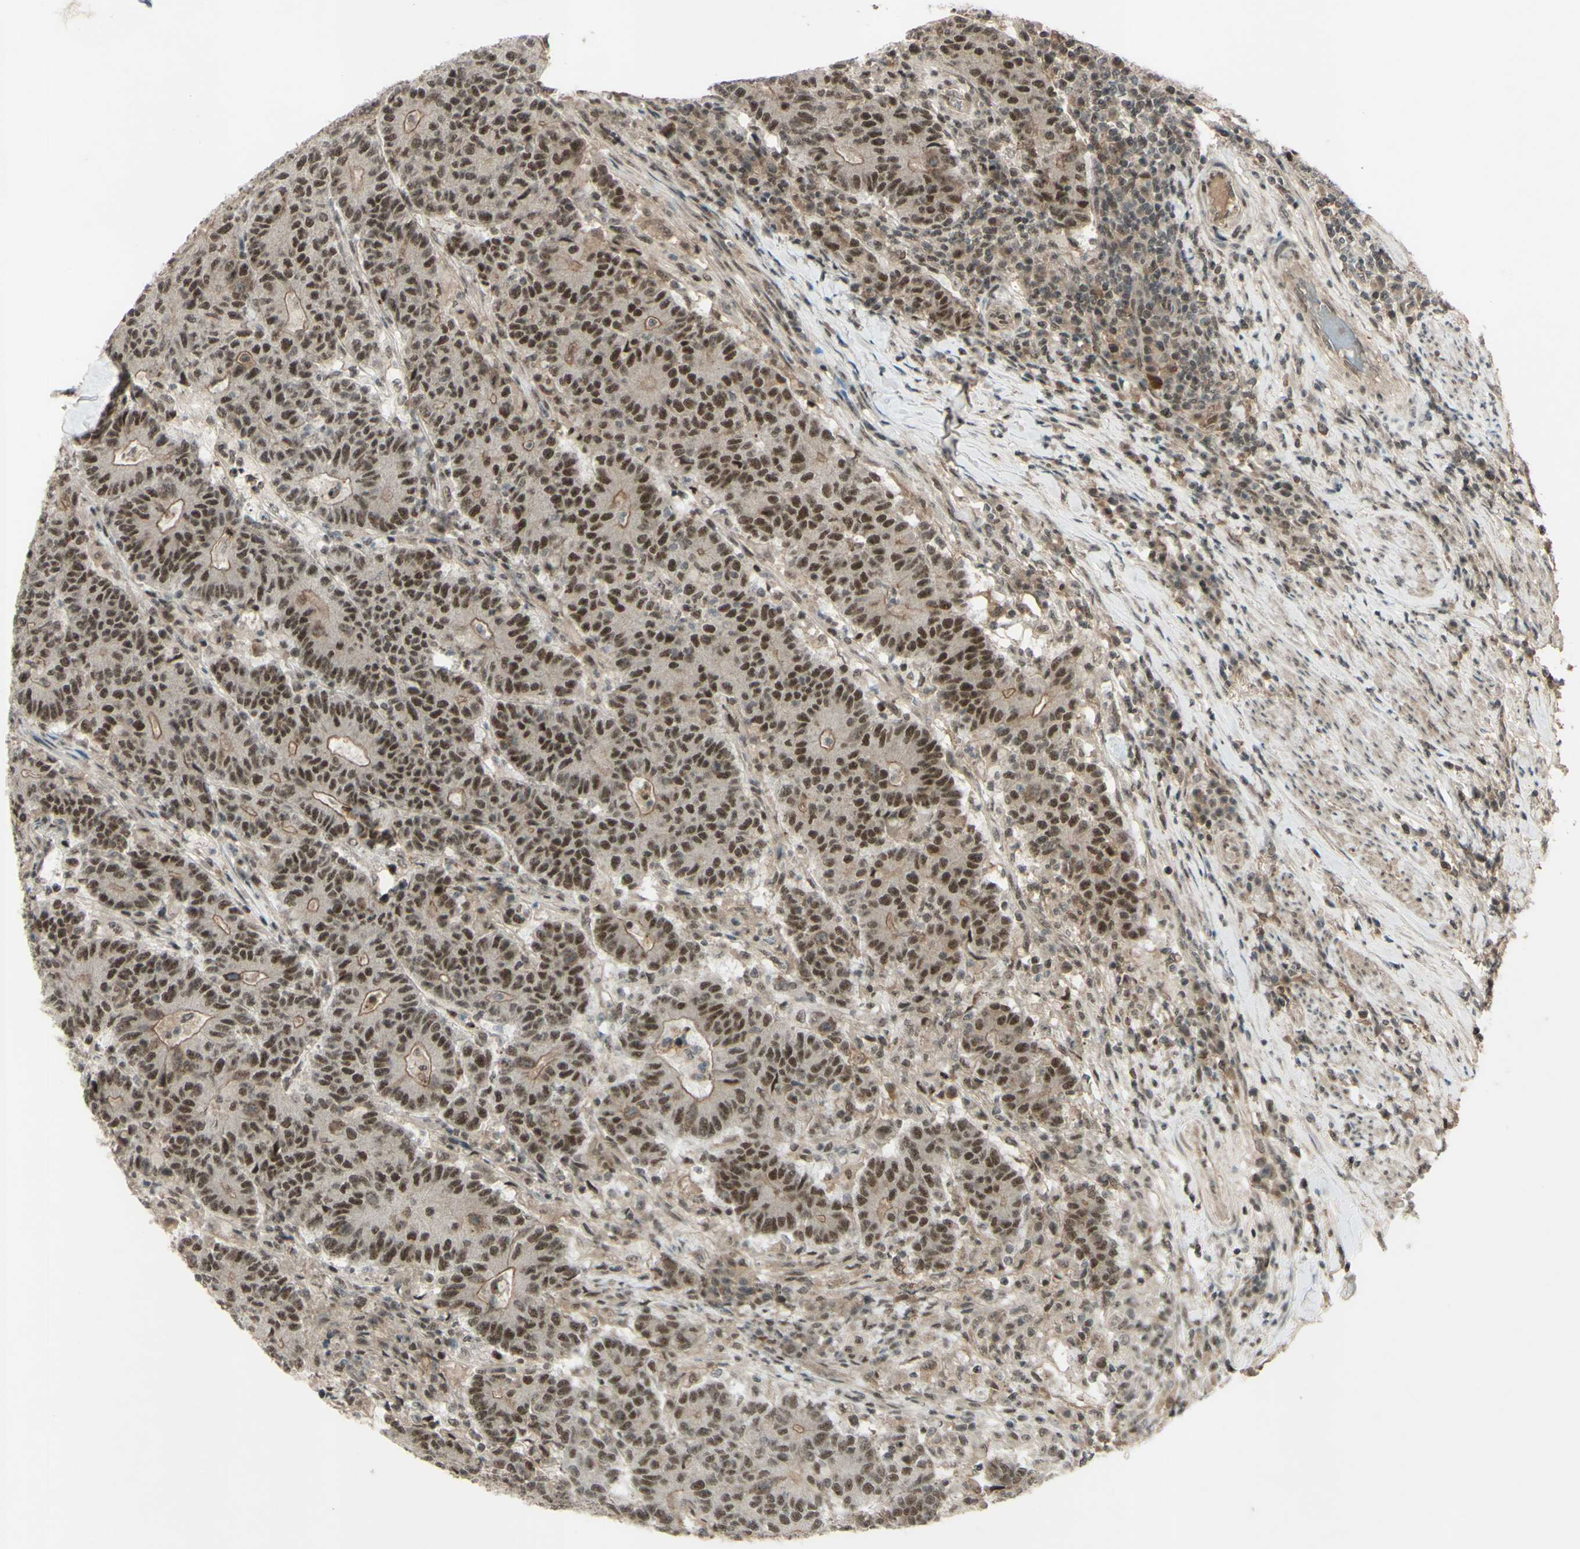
{"staining": {"intensity": "moderate", "quantity": ">75%", "location": "cytoplasmic/membranous,nuclear"}, "tissue": "colorectal cancer", "cell_type": "Tumor cells", "image_type": "cancer", "snomed": [{"axis": "morphology", "description": "Normal tissue, NOS"}, {"axis": "morphology", "description": "Adenocarcinoma, NOS"}, {"axis": "topography", "description": "Colon"}], "caption": "A high-resolution micrograph shows immunohistochemistry (IHC) staining of colorectal cancer, which demonstrates moderate cytoplasmic/membranous and nuclear expression in approximately >75% of tumor cells.", "gene": "SNW1", "patient": {"sex": "female", "age": 75}}